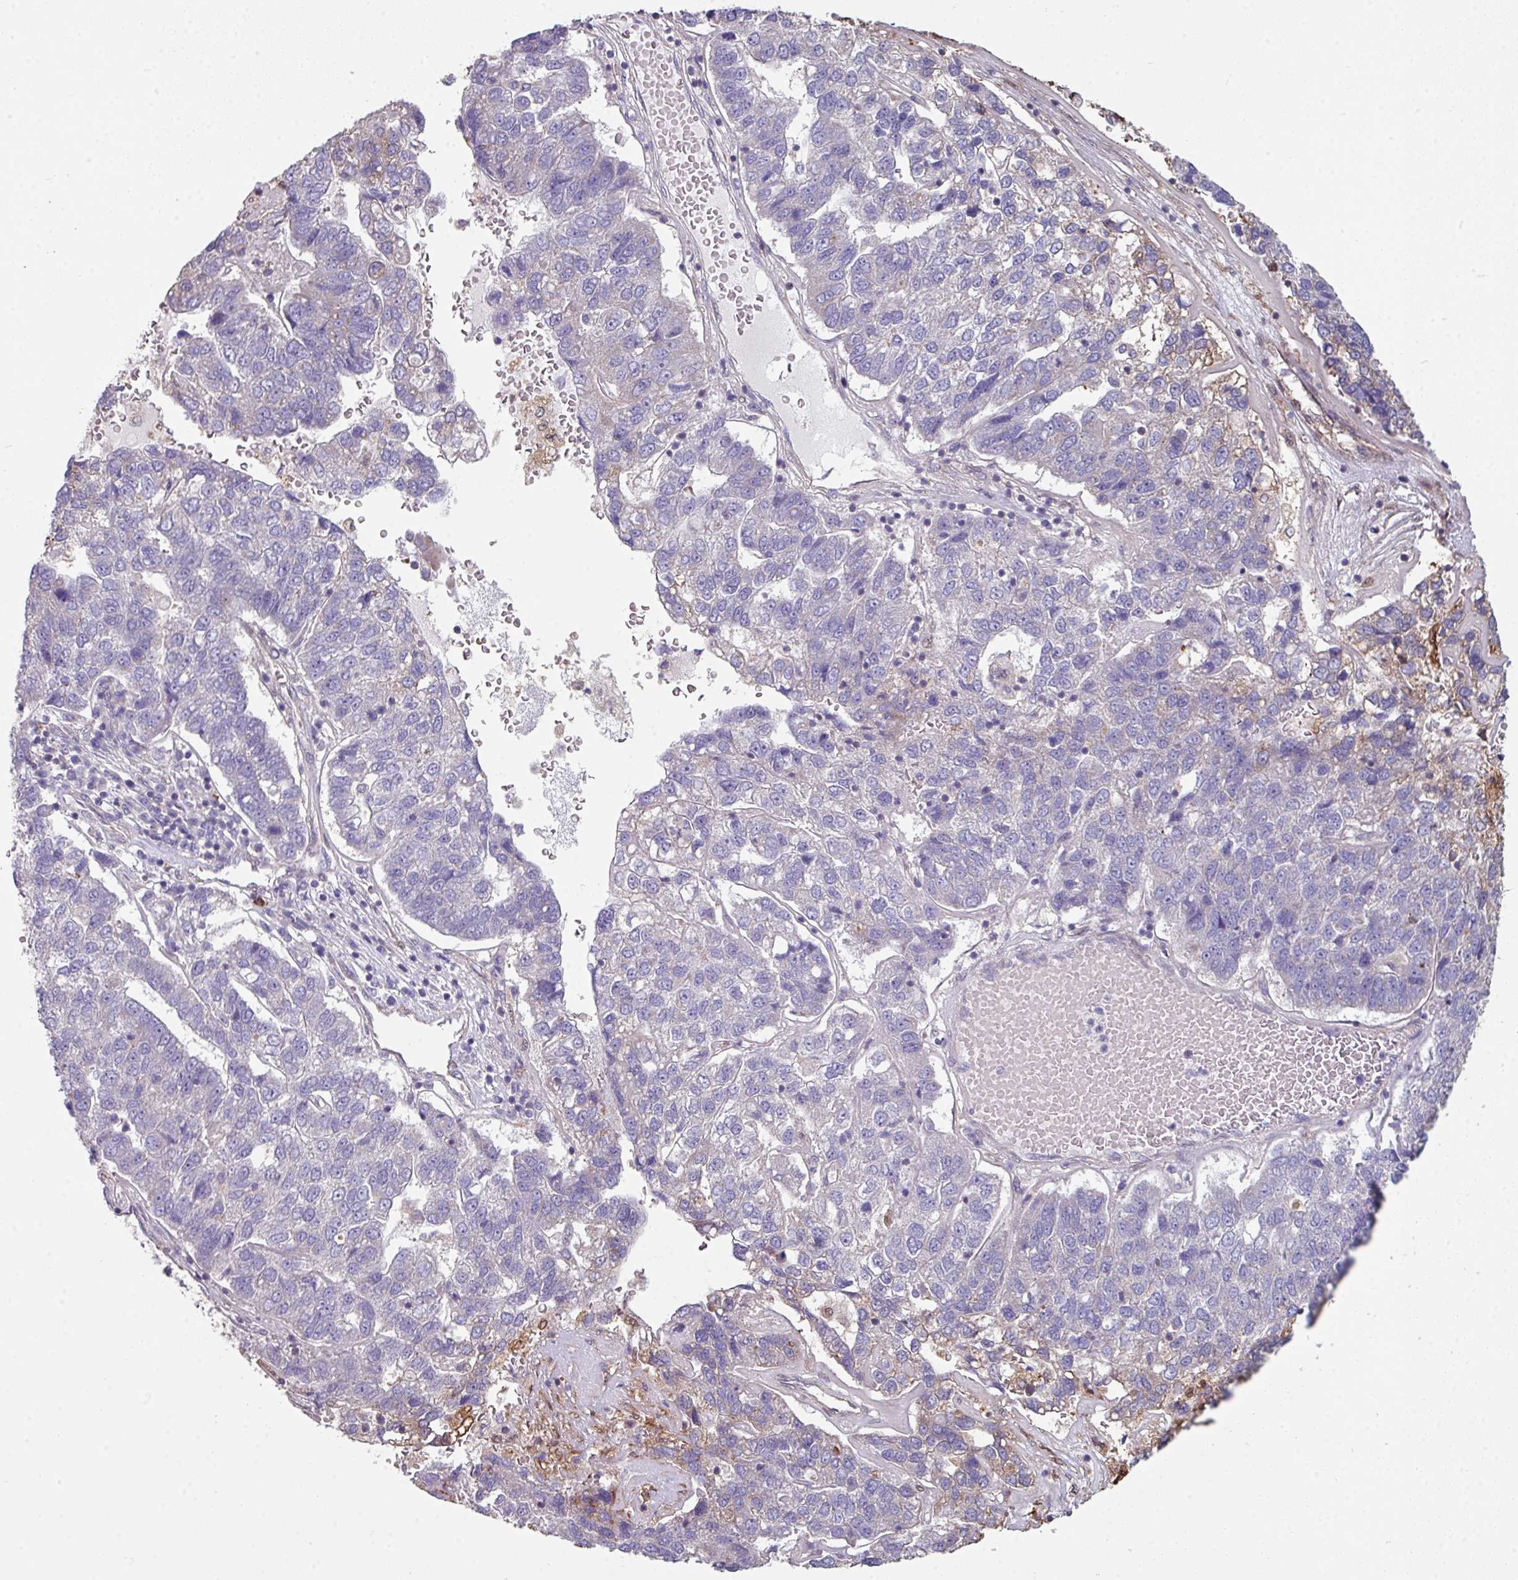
{"staining": {"intensity": "negative", "quantity": "none", "location": "none"}, "tissue": "pancreatic cancer", "cell_type": "Tumor cells", "image_type": "cancer", "snomed": [{"axis": "morphology", "description": "Adenocarcinoma, NOS"}, {"axis": "topography", "description": "Pancreas"}], "caption": "Immunohistochemistry (IHC) of human pancreatic cancer (adenocarcinoma) demonstrates no staining in tumor cells.", "gene": "ANO9", "patient": {"sex": "female", "age": 61}}